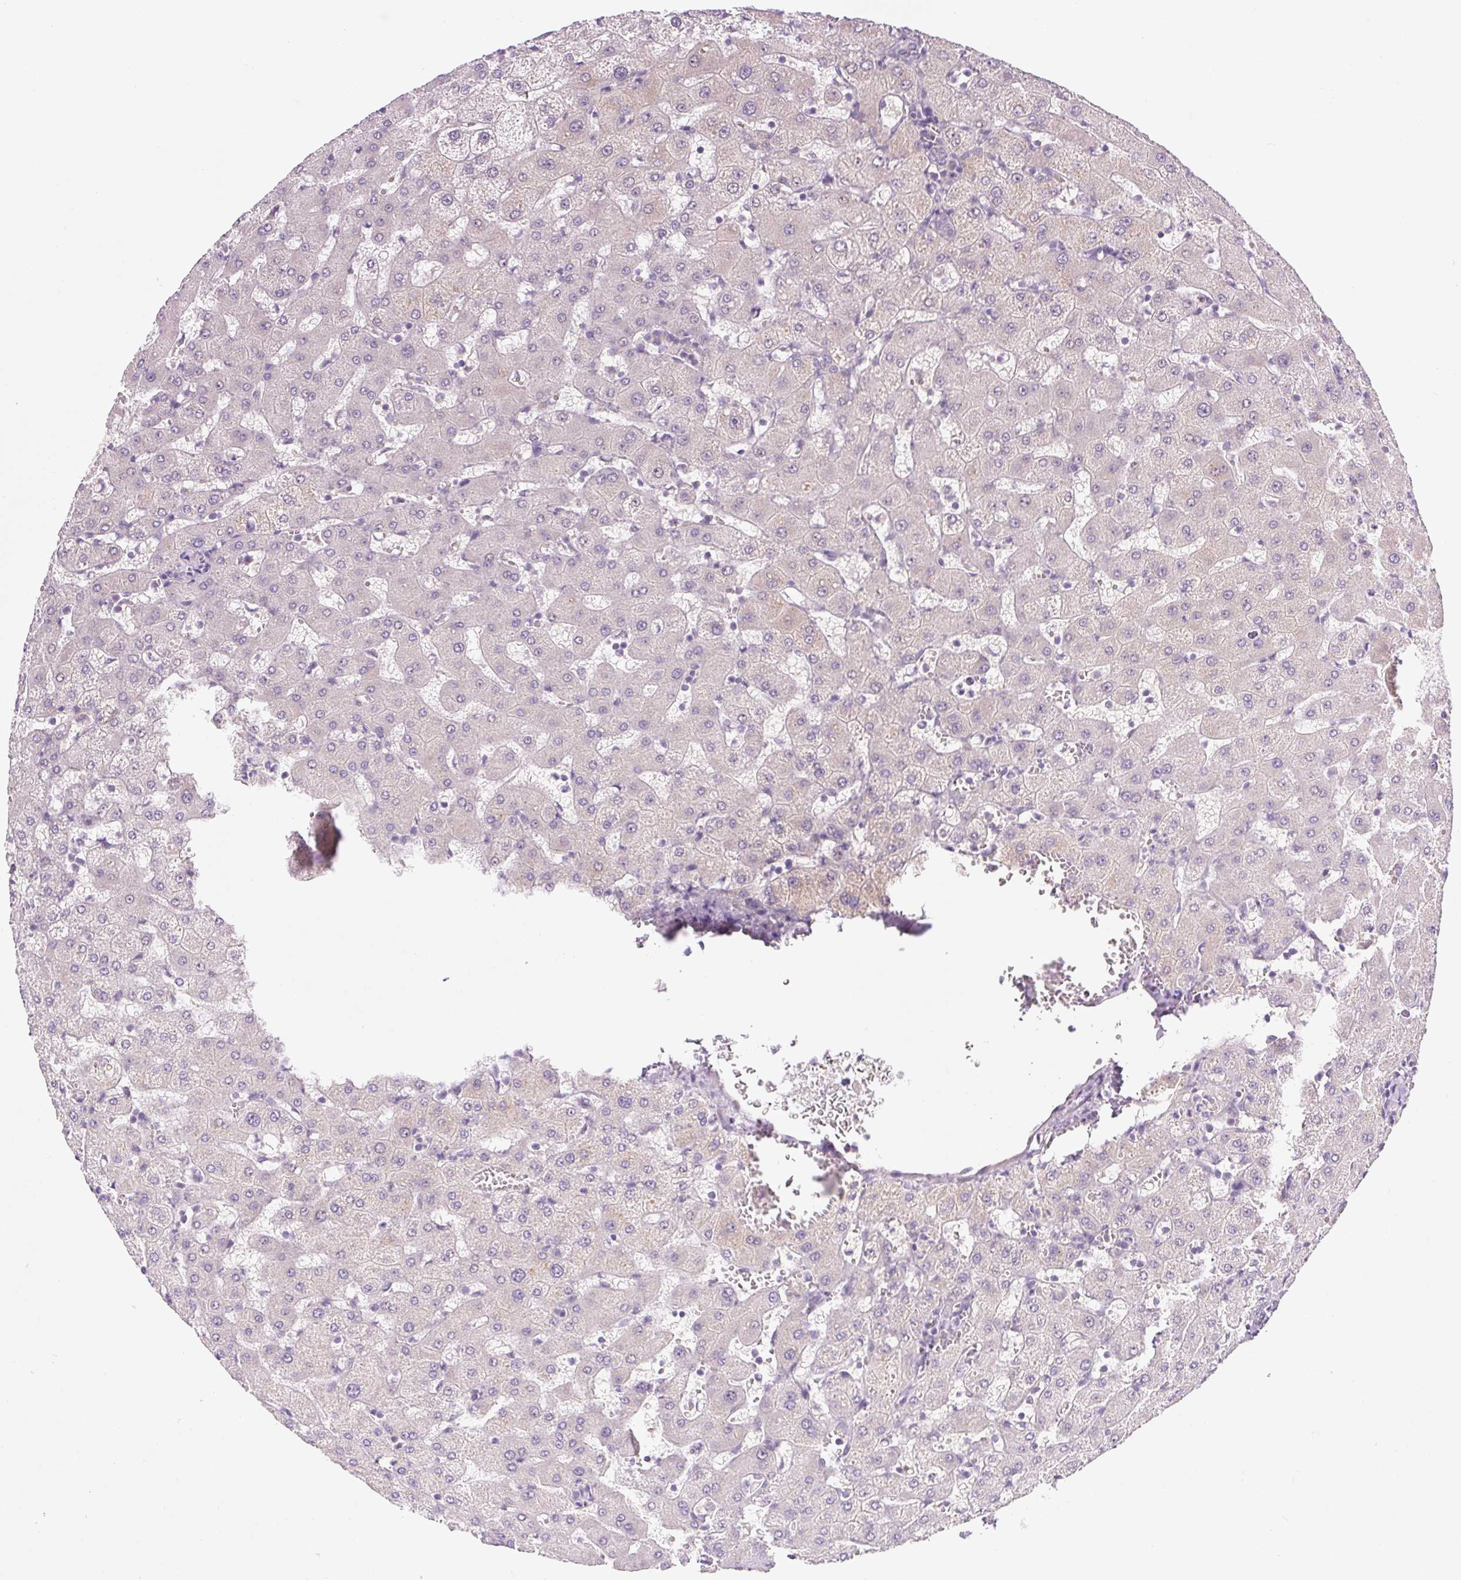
{"staining": {"intensity": "negative", "quantity": "none", "location": "none"}, "tissue": "liver", "cell_type": "Cholangiocytes", "image_type": "normal", "snomed": [{"axis": "morphology", "description": "Normal tissue, NOS"}, {"axis": "topography", "description": "Liver"}], "caption": "DAB (3,3'-diaminobenzidine) immunohistochemical staining of unremarkable liver exhibits no significant positivity in cholangiocytes.", "gene": "PRKAA2", "patient": {"sex": "female", "age": 63}}